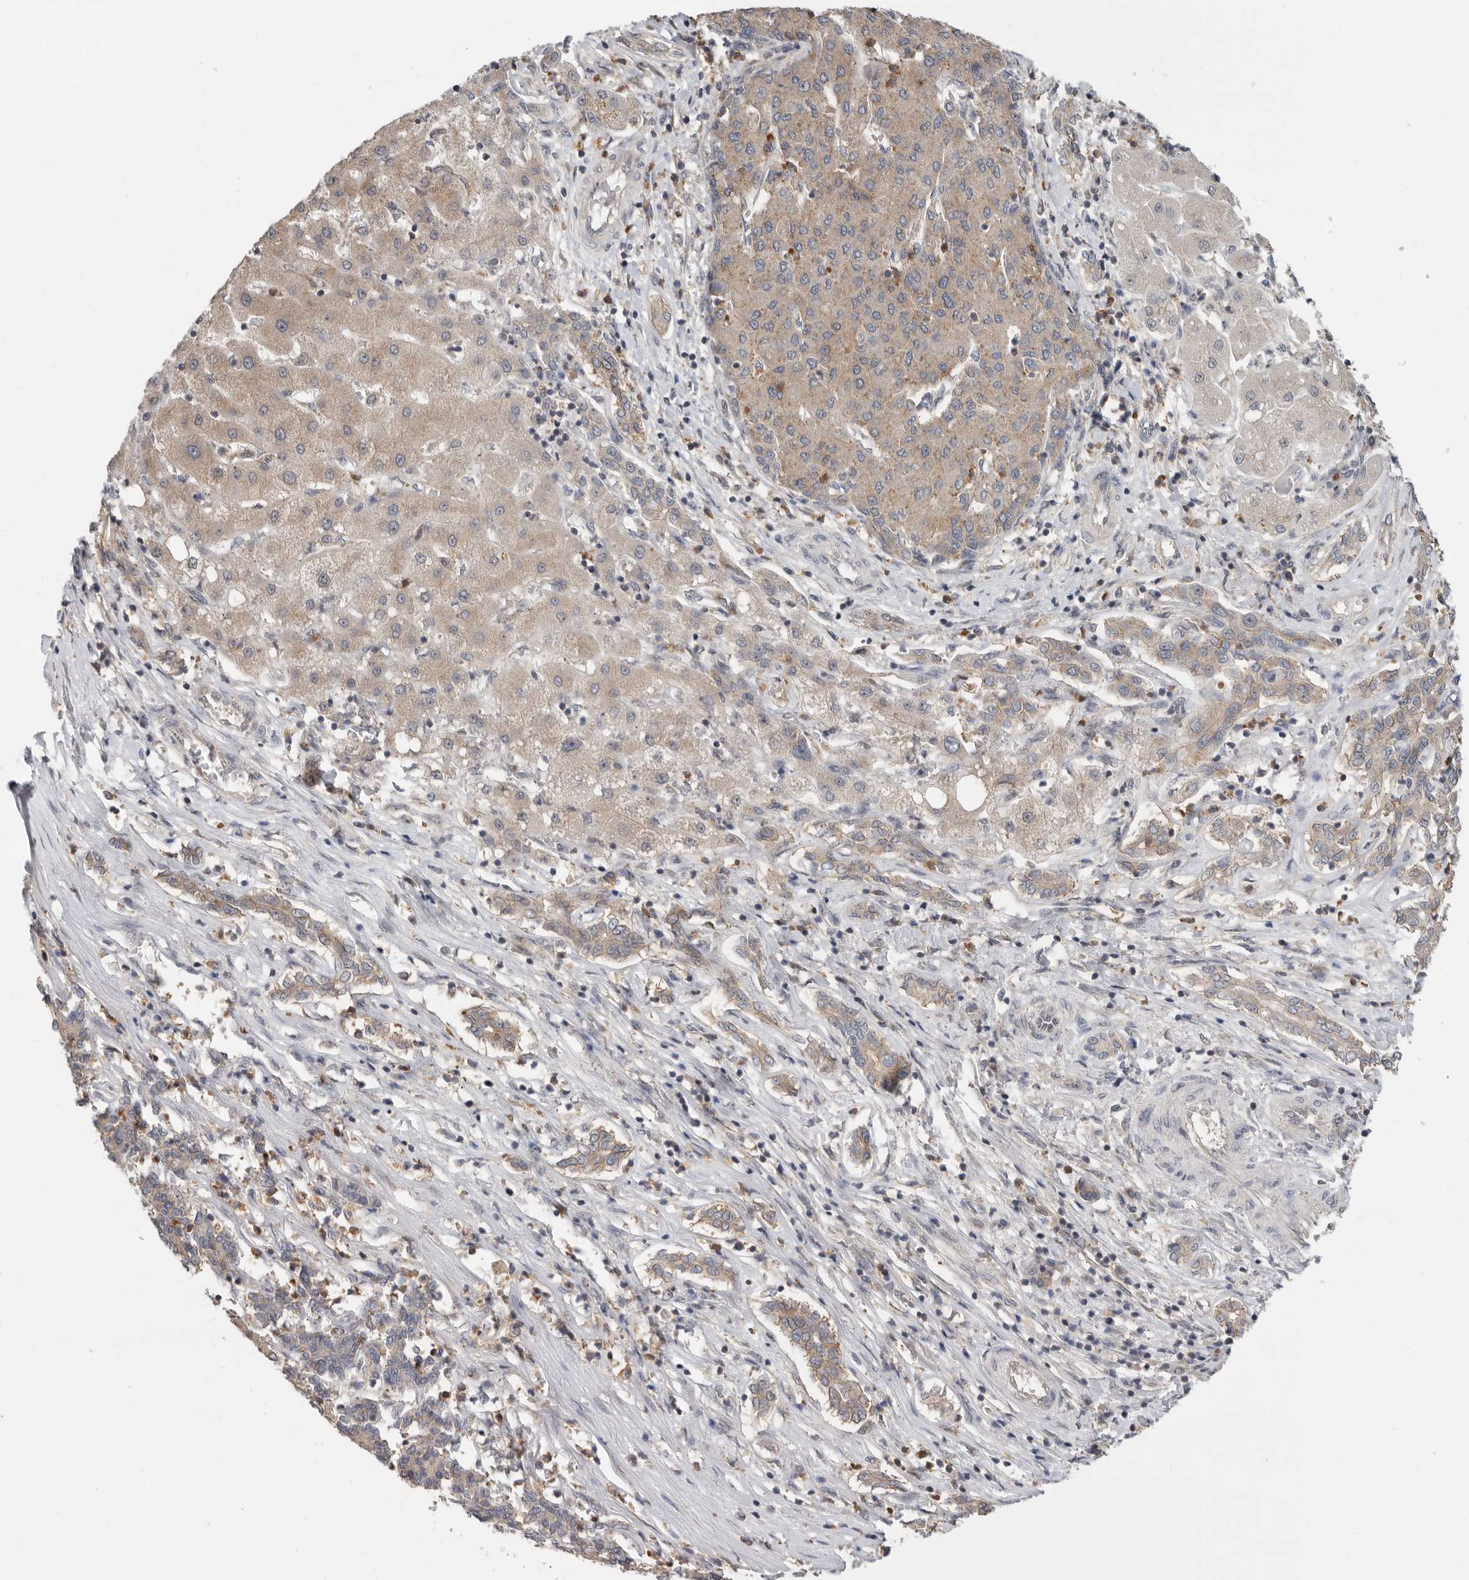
{"staining": {"intensity": "weak", "quantity": ">75%", "location": "cytoplasmic/membranous"}, "tissue": "liver cancer", "cell_type": "Tumor cells", "image_type": "cancer", "snomed": [{"axis": "morphology", "description": "Carcinoma, Hepatocellular, NOS"}, {"axis": "topography", "description": "Liver"}], "caption": "There is low levels of weak cytoplasmic/membranous positivity in tumor cells of hepatocellular carcinoma (liver), as demonstrated by immunohistochemical staining (brown color).", "gene": "KLK5", "patient": {"sex": "male", "age": 65}}